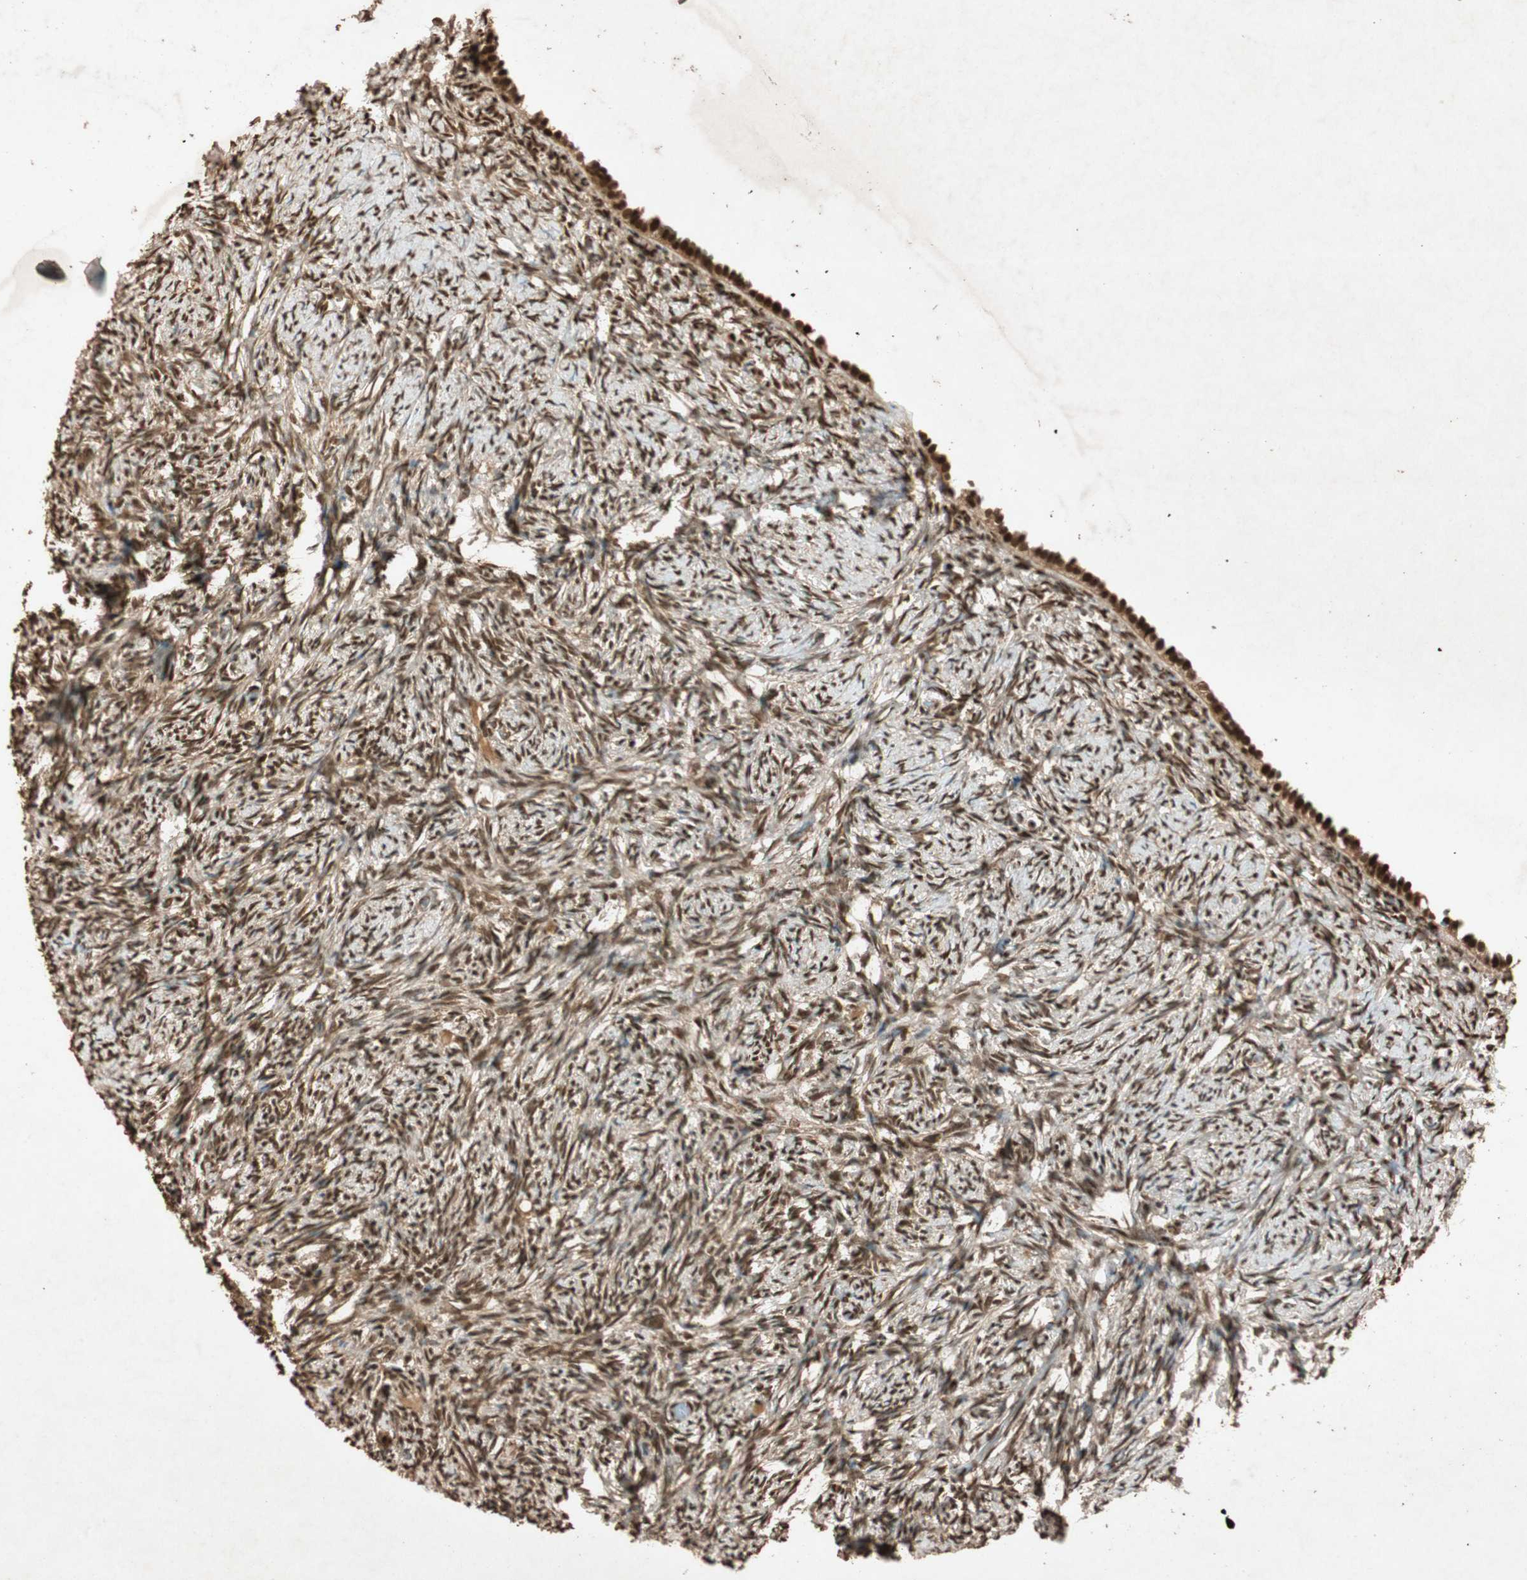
{"staining": {"intensity": "strong", "quantity": ">75%", "location": "nuclear"}, "tissue": "ovary", "cell_type": "Ovarian stroma cells", "image_type": "normal", "snomed": [{"axis": "morphology", "description": "Normal tissue, NOS"}, {"axis": "topography", "description": "Ovary"}], "caption": "An immunohistochemistry (IHC) image of normal tissue is shown. Protein staining in brown shows strong nuclear positivity in ovary within ovarian stroma cells.", "gene": "ALKBH5", "patient": {"sex": "female", "age": 60}}